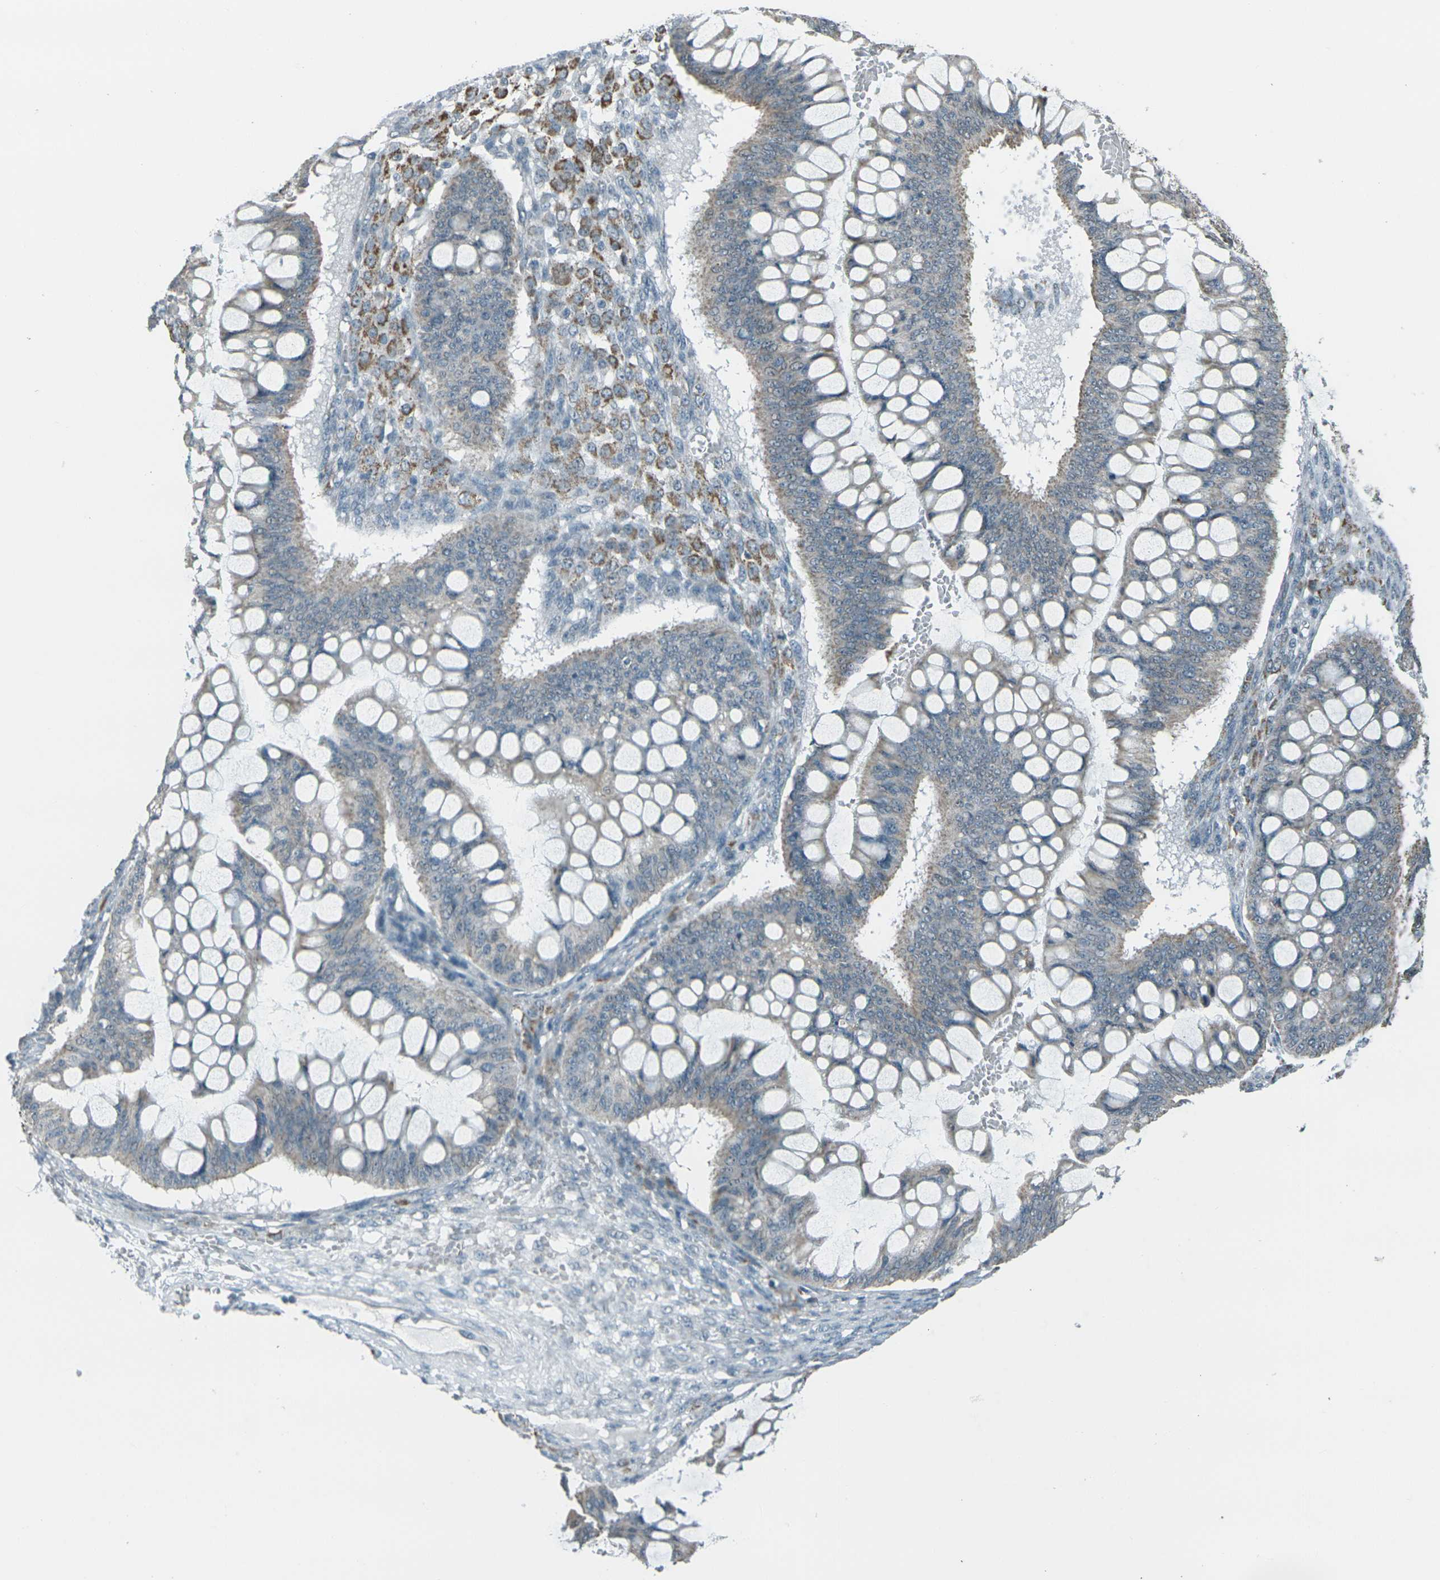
{"staining": {"intensity": "weak", "quantity": ">75%", "location": "cytoplasmic/membranous"}, "tissue": "ovarian cancer", "cell_type": "Tumor cells", "image_type": "cancer", "snomed": [{"axis": "morphology", "description": "Cystadenocarcinoma, mucinous, NOS"}, {"axis": "topography", "description": "Ovary"}], "caption": "Tumor cells display weak cytoplasmic/membranous staining in about >75% of cells in mucinous cystadenocarcinoma (ovarian). The protein is shown in brown color, while the nuclei are stained blue.", "gene": "H2BC1", "patient": {"sex": "female", "age": 73}}